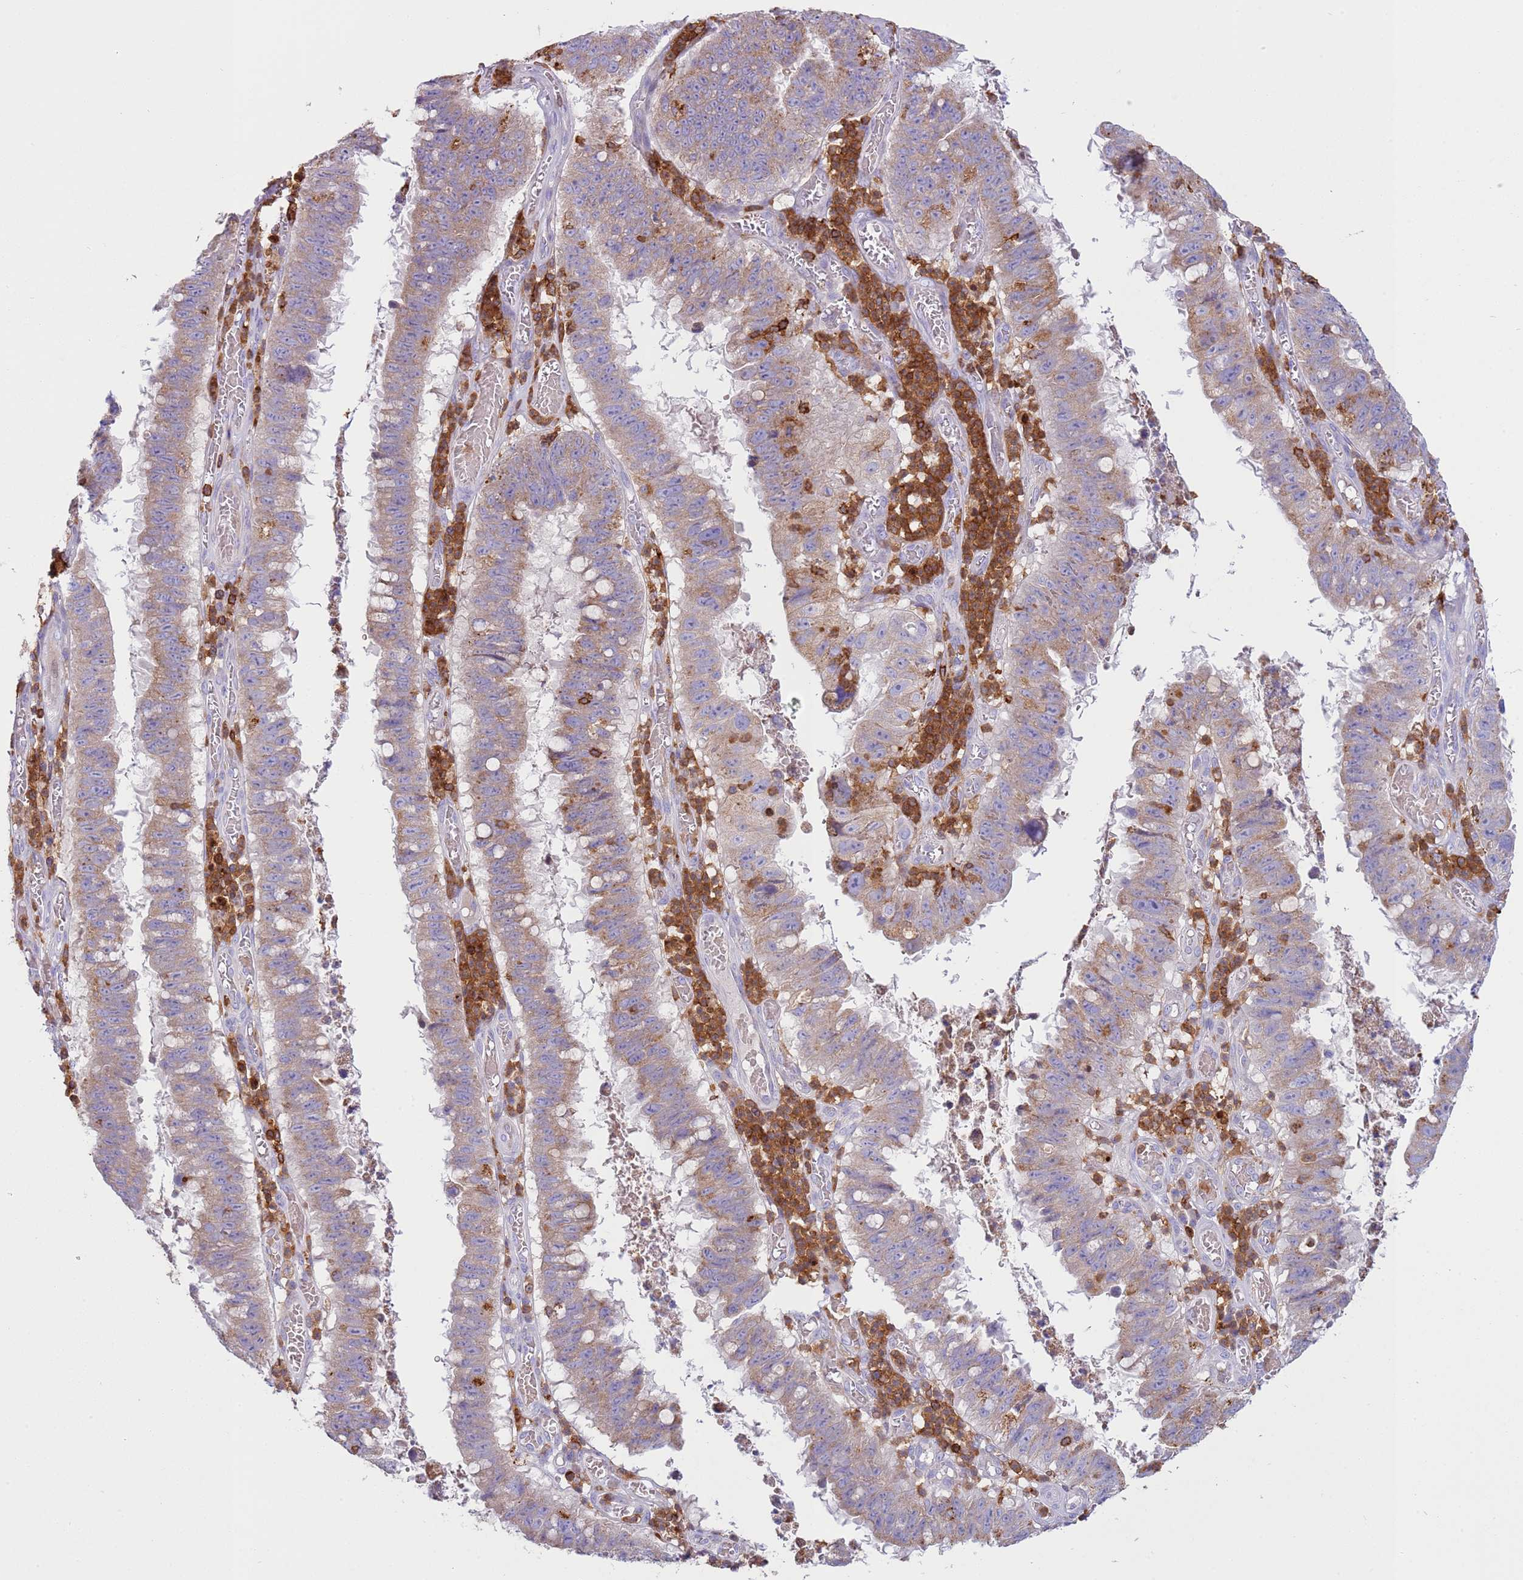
{"staining": {"intensity": "moderate", "quantity": ">75%", "location": "cytoplasmic/membranous"}, "tissue": "stomach cancer", "cell_type": "Tumor cells", "image_type": "cancer", "snomed": [{"axis": "morphology", "description": "Adenocarcinoma, NOS"}, {"axis": "topography", "description": "Stomach"}], "caption": "Immunohistochemistry (IHC) photomicrograph of neoplastic tissue: stomach cancer (adenocarcinoma) stained using immunohistochemistry displays medium levels of moderate protein expression localized specifically in the cytoplasmic/membranous of tumor cells, appearing as a cytoplasmic/membranous brown color.", "gene": "TTPAL", "patient": {"sex": "male", "age": 59}}